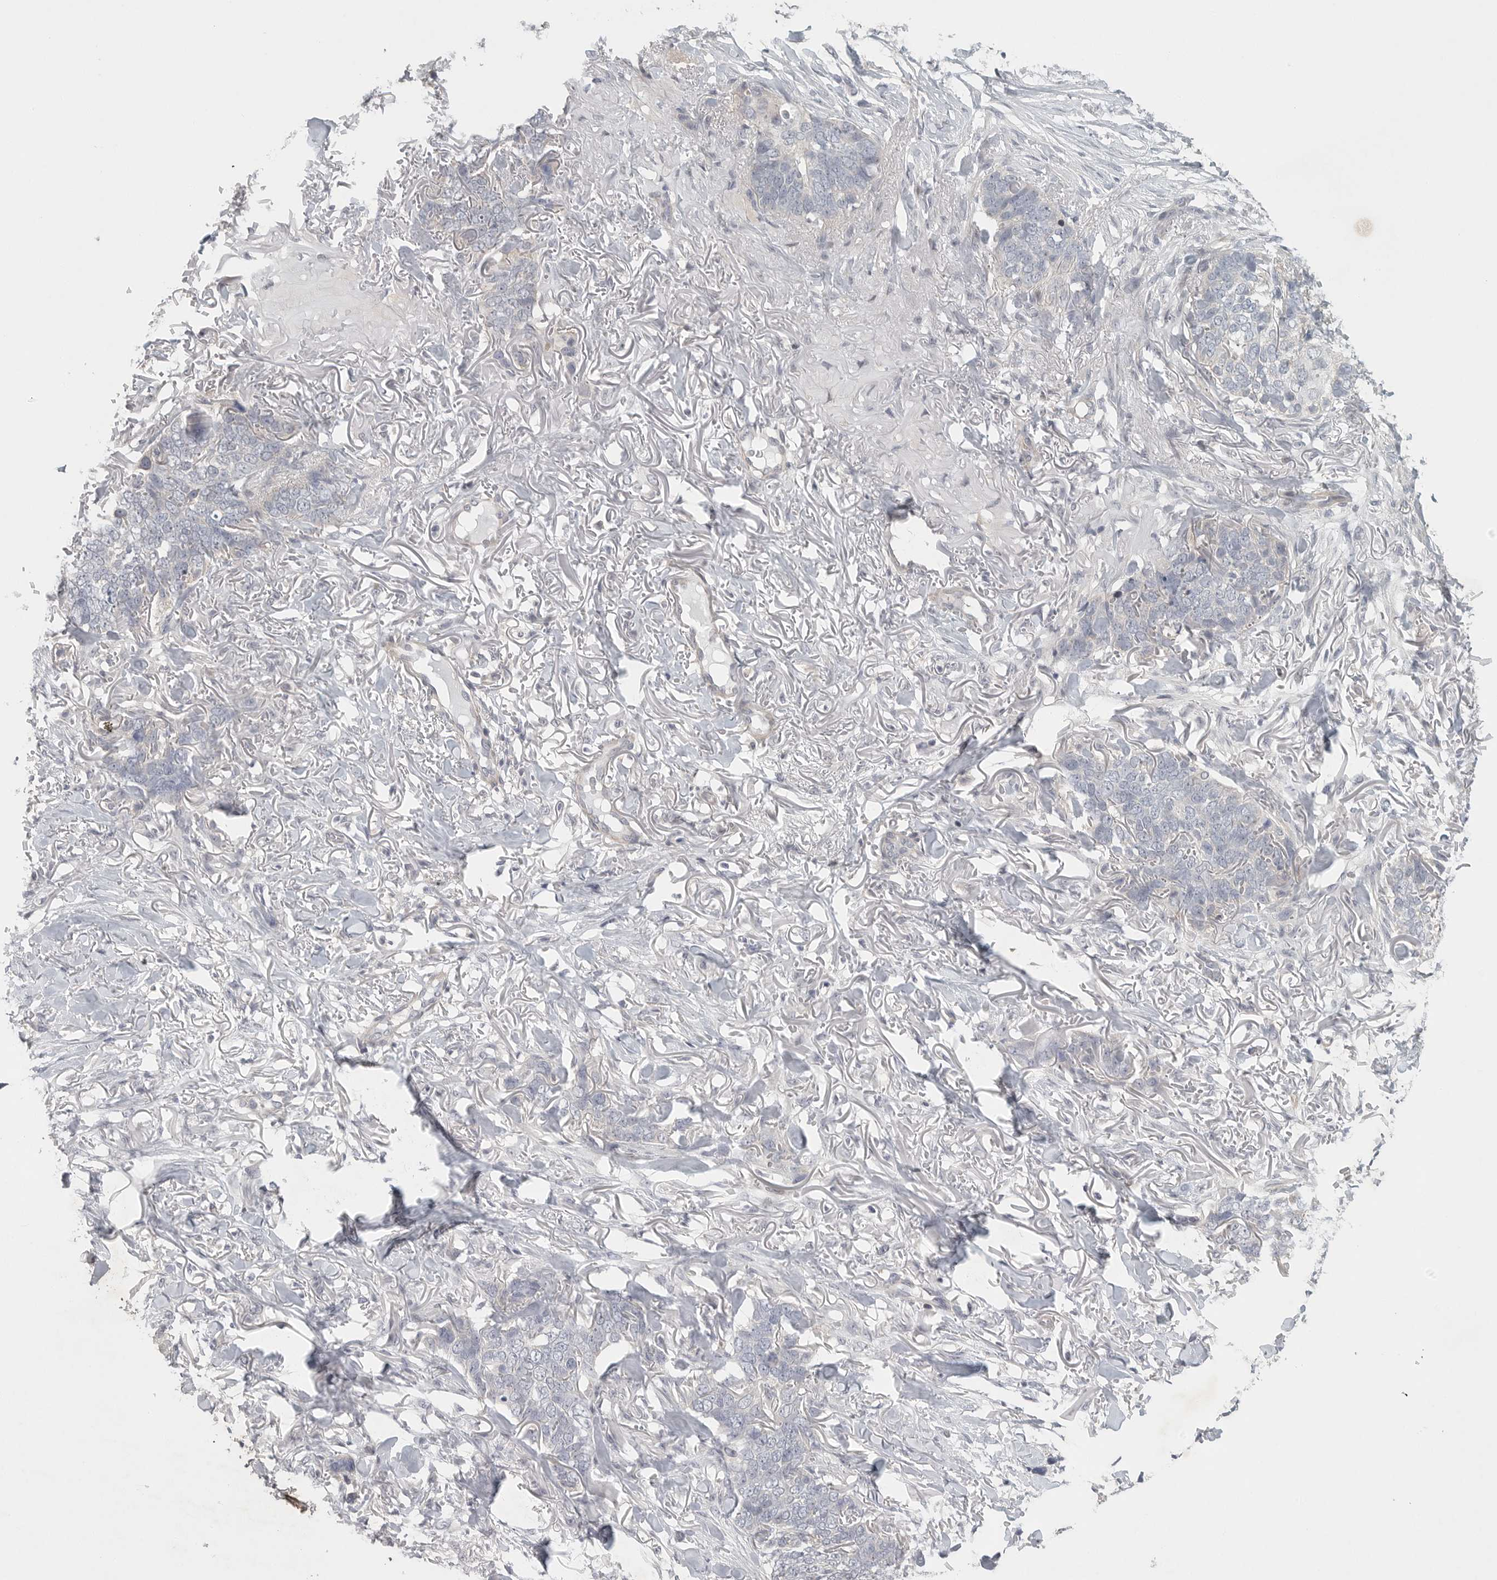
{"staining": {"intensity": "negative", "quantity": "none", "location": "none"}, "tissue": "skin cancer", "cell_type": "Tumor cells", "image_type": "cancer", "snomed": [{"axis": "morphology", "description": "Normal tissue, NOS"}, {"axis": "morphology", "description": "Basal cell carcinoma"}, {"axis": "topography", "description": "Skin"}], "caption": "This is an immunohistochemistry (IHC) image of human skin basal cell carcinoma. There is no positivity in tumor cells.", "gene": "TNR", "patient": {"sex": "male", "age": 77}}